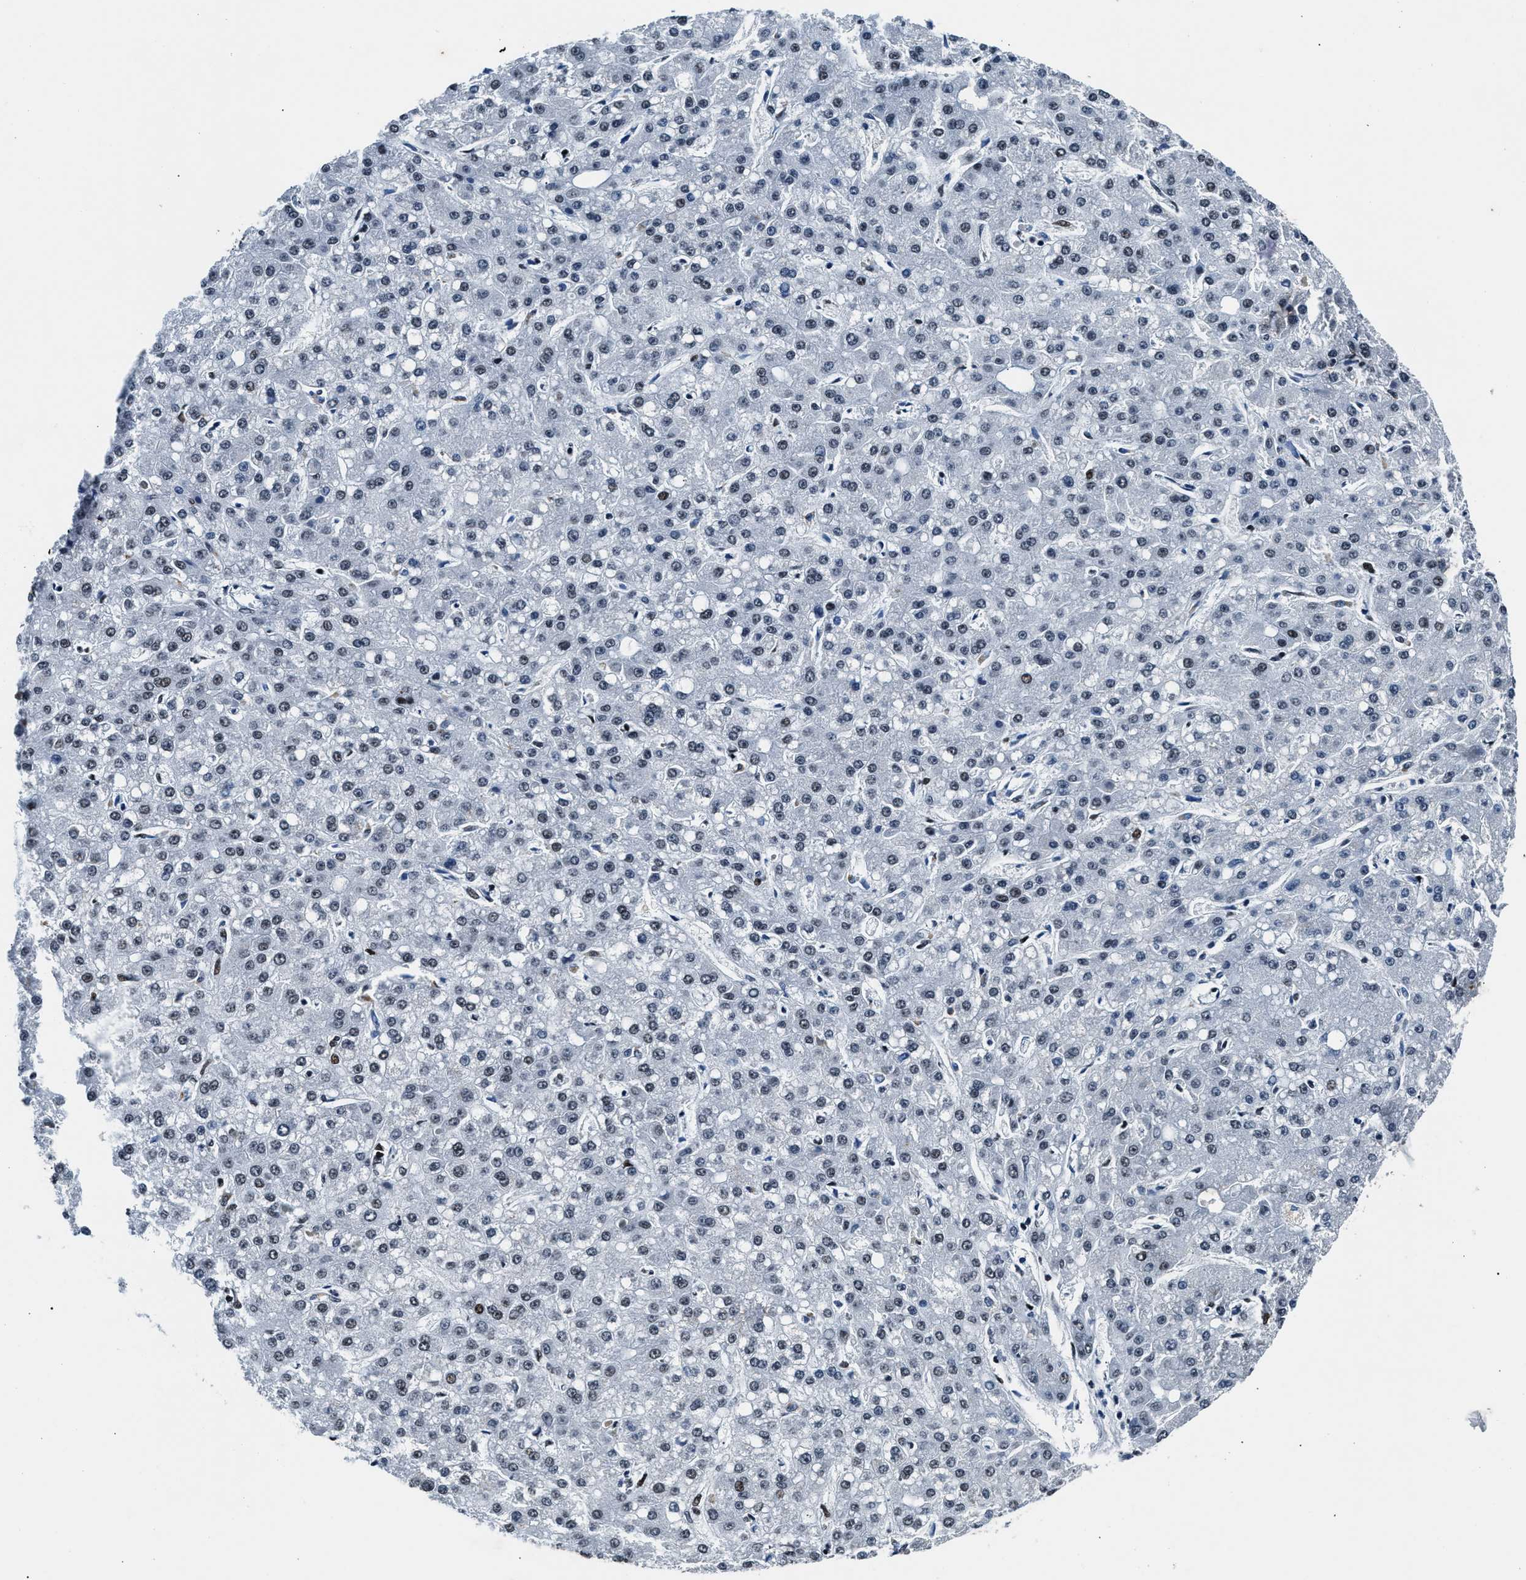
{"staining": {"intensity": "weak", "quantity": "<25%", "location": "nuclear"}, "tissue": "liver cancer", "cell_type": "Tumor cells", "image_type": "cancer", "snomed": [{"axis": "morphology", "description": "Carcinoma, Hepatocellular, NOS"}, {"axis": "topography", "description": "Liver"}], "caption": "High magnification brightfield microscopy of liver cancer stained with DAB (3,3'-diaminobenzidine) (brown) and counterstained with hematoxylin (blue): tumor cells show no significant staining.", "gene": "PRRC2B", "patient": {"sex": "male", "age": 67}}